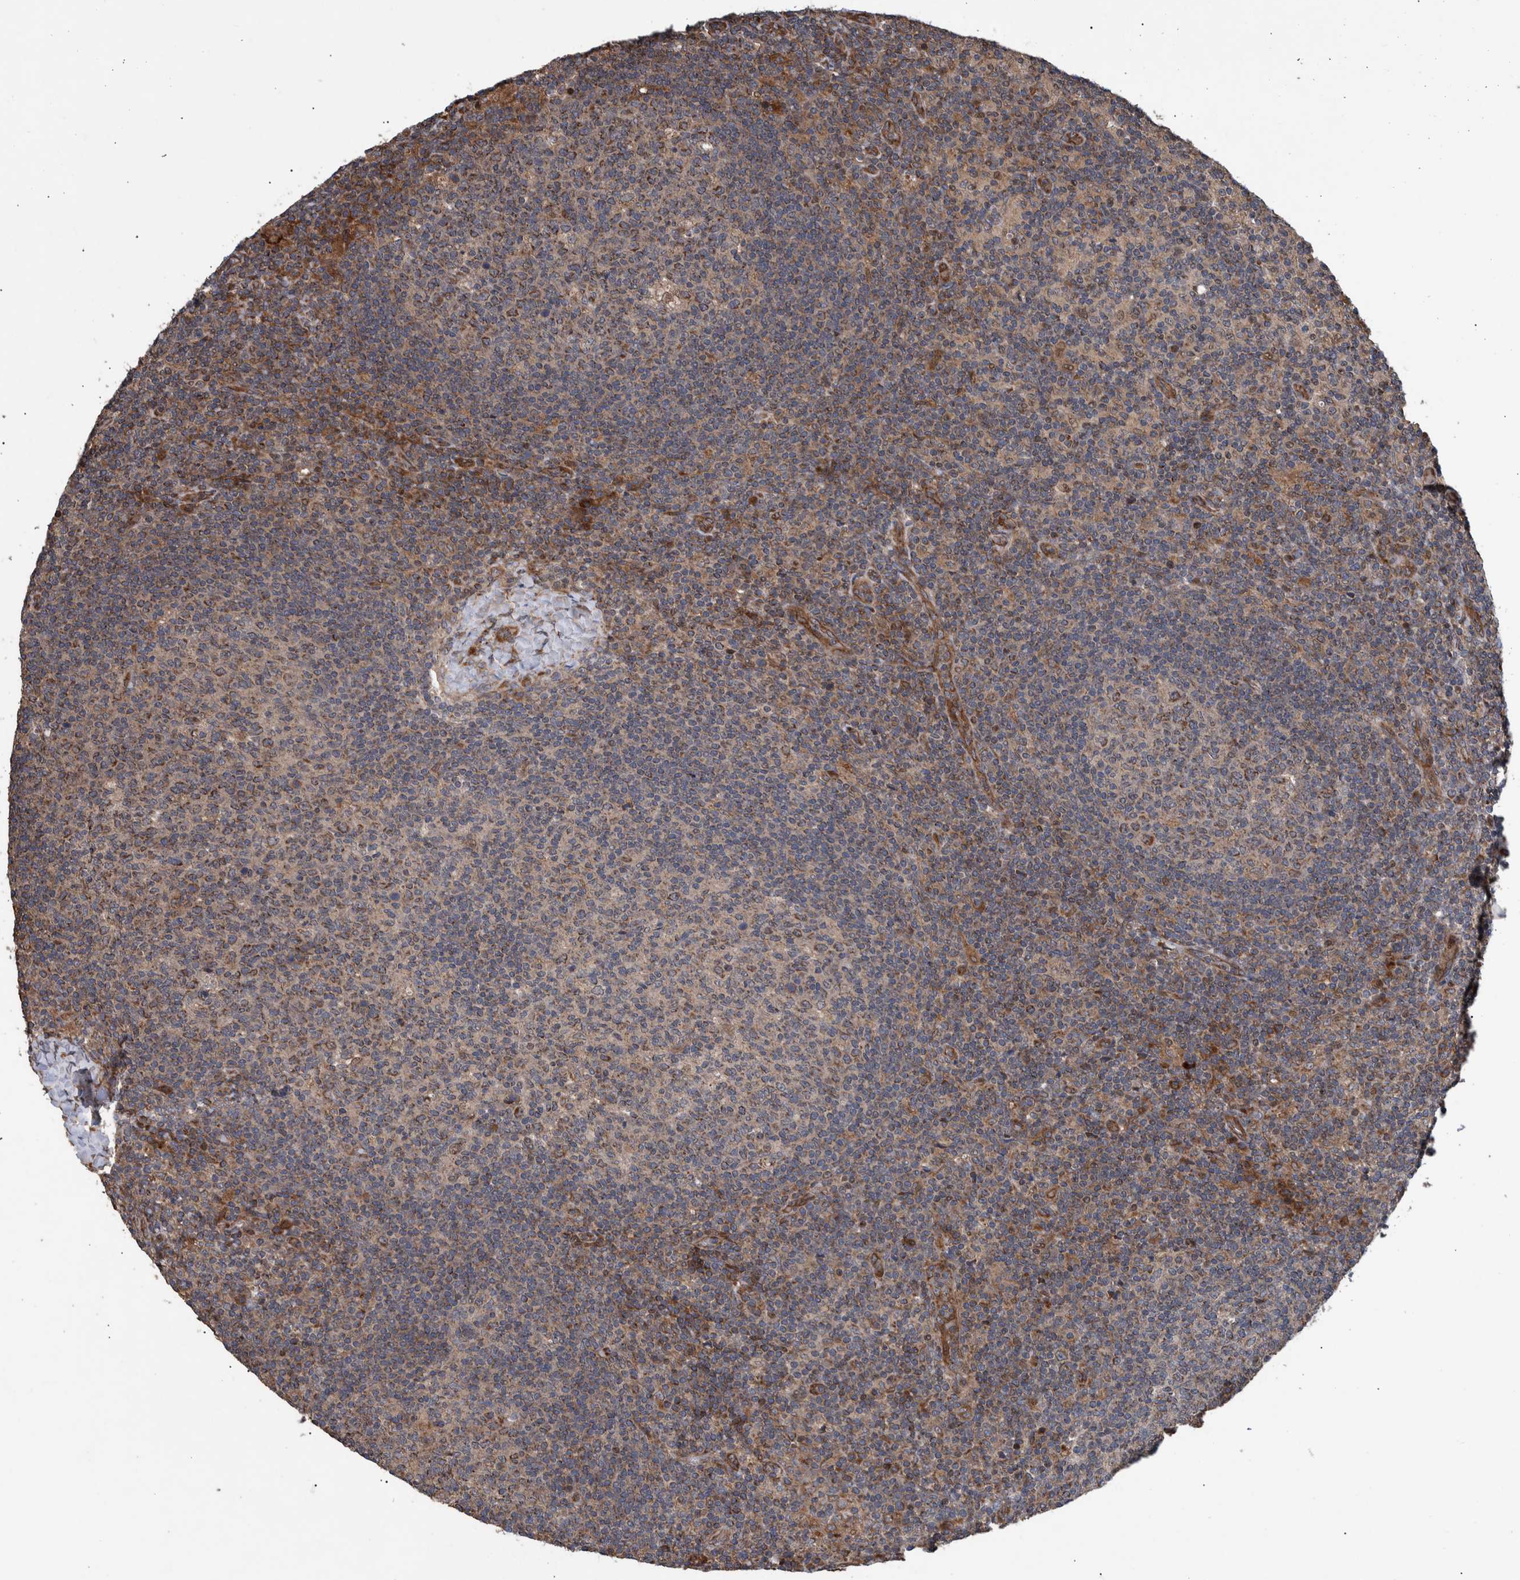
{"staining": {"intensity": "weak", "quantity": "25%-75%", "location": "cytoplasmic/membranous"}, "tissue": "lymph node", "cell_type": "Germinal center cells", "image_type": "normal", "snomed": [{"axis": "morphology", "description": "Normal tissue, NOS"}, {"axis": "morphology", "description": "Inflammation, NOS"}, {"axis": "topography", "description": "Lymph node"}], "caption": "A histopathology image showing weak cytoplasmic/membranous expression in about 25%-75% of germinal center cells in benign lymph node, as visualized by brown immunohistochemical staining.", "gene": "B3GNTL1", "patient": {"sex": "male", "age": 55}}